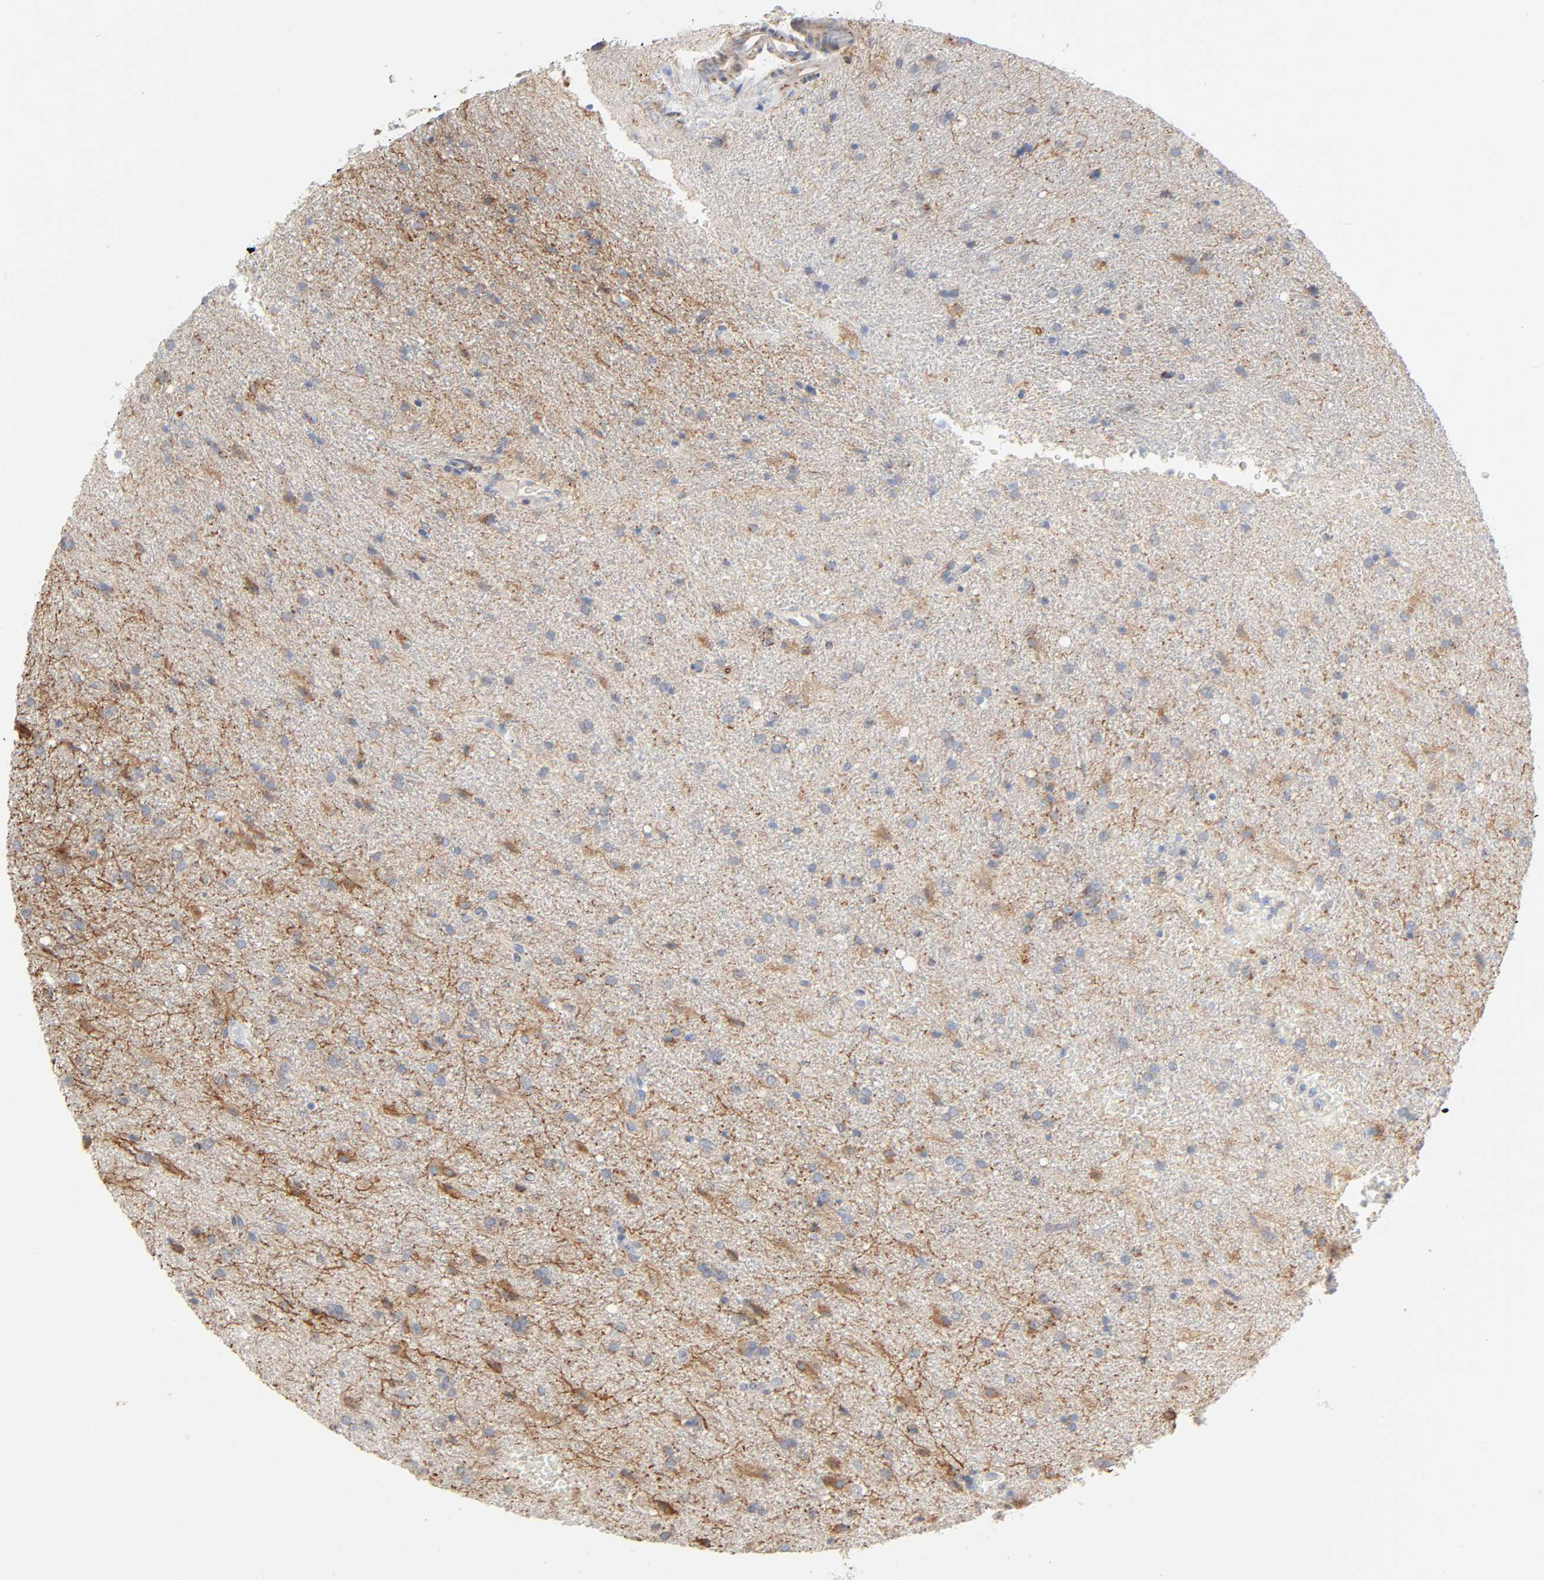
{"staining": {"intensity": "moderate", "quantity": "25%-75%", "location": "cytoplasmic/membranous"}, "tissue": "glioma", "cell_type": "Tumor cells", "image_type": "cancer", "snomed": [{"axis": "morphology", "description": "Normal tissue, NOS"}, {"axis": "morphology", "description": "Glioma, malignant, High grade"}, {"axis": "topography", "description": "Cerebral cortex"}], "caption": "DAB immunohistochemical staining of malignant glioma (high-grade) reveals moderate cytoplasmic/membranous protein expression in approximately 25%-75% of tumor cells.", "gene": "SYT16", "patient": {"sex": "male", "age": 56}}